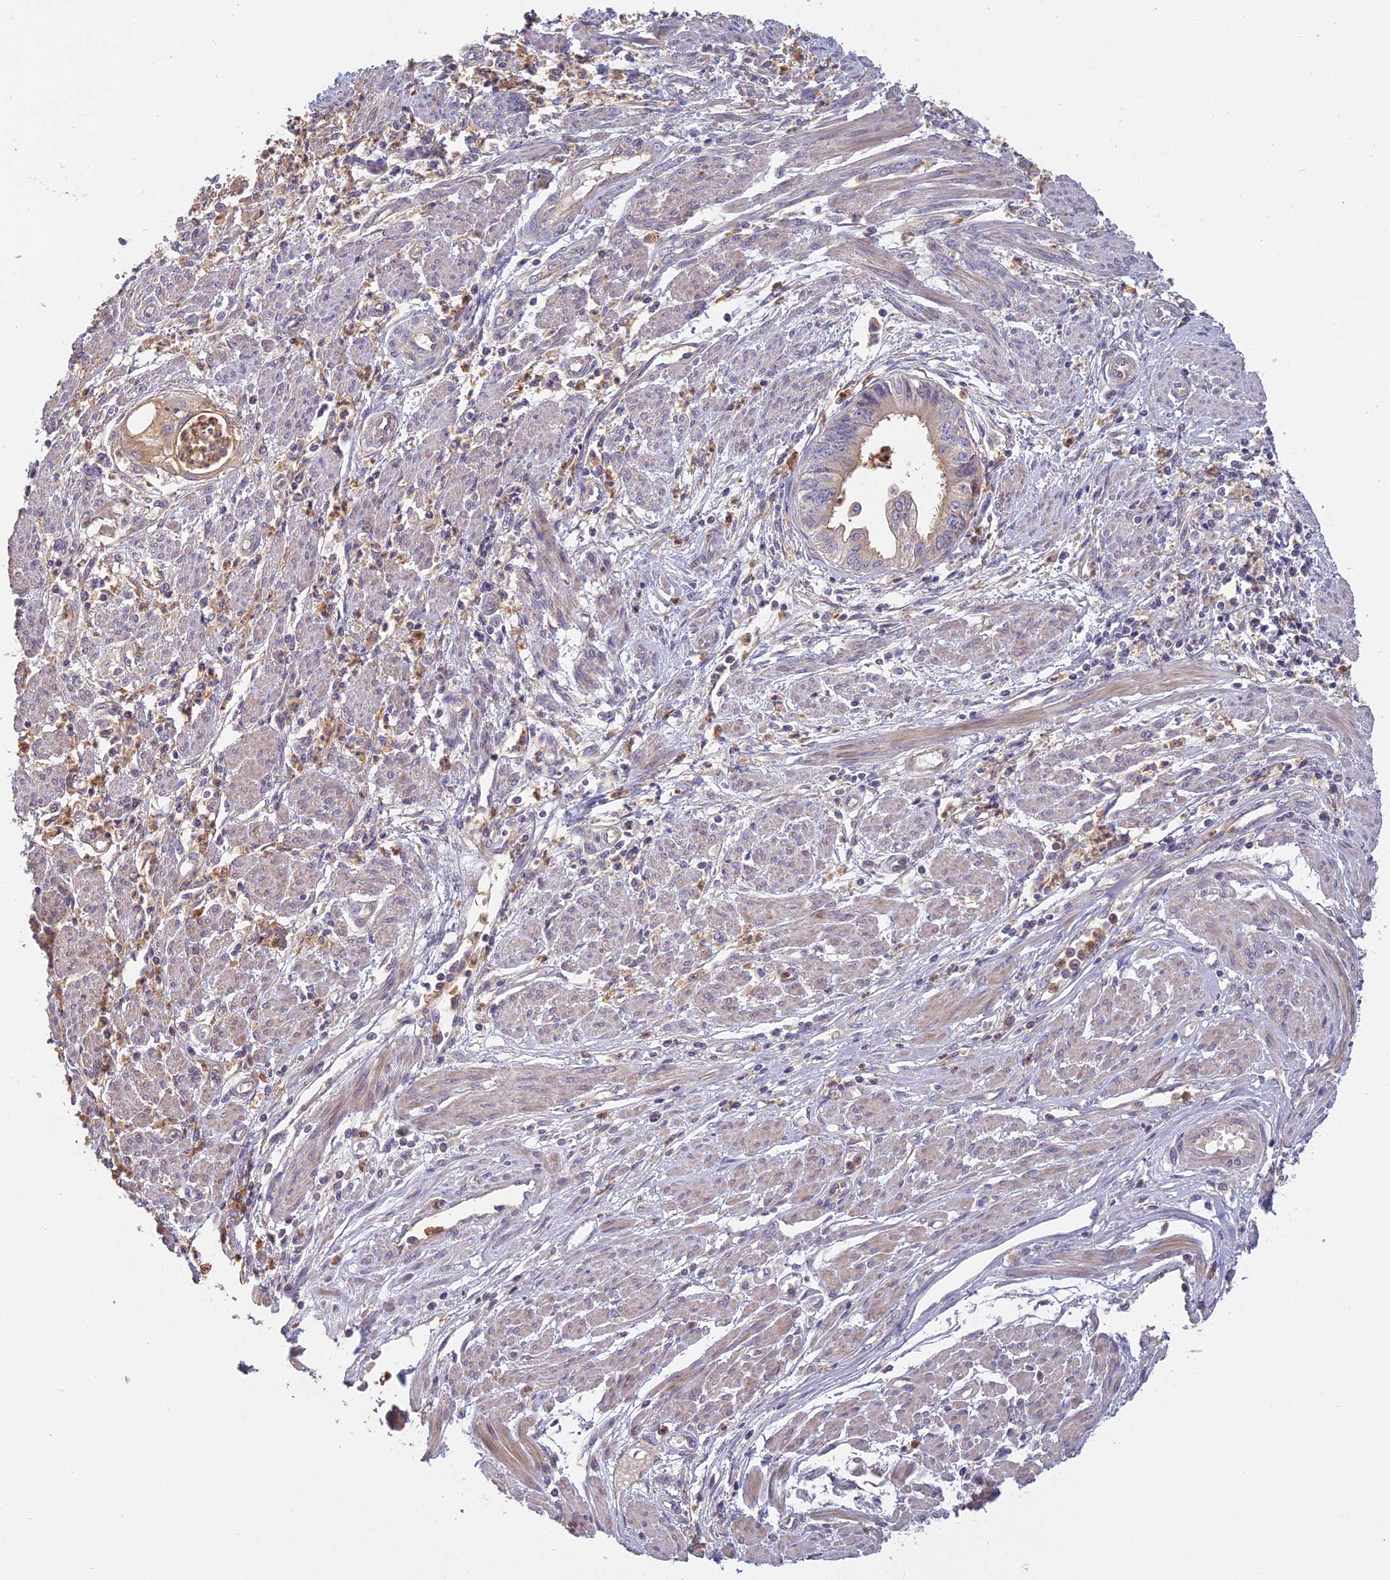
{"staining": {"intensity": "negative", "quantity": "none", "location": "none"}, "tissue": "endometrial cancer", "cell_type": "Tumor cells", "image_type": "cancer", "snomed": [{"axis": "morphology", "description": "Adenocarcinoma, NOS"}, {"axis": "topography", "description": "Endometrium"}], "caption": "Immunohistochemical staining of human endometrial cancer (adenocarcinoma) exhibits no significant expression in tumor cells. Brightfield microscopy of IHC stained with DAB (3,3'-diaminobenzidine) (brown) and hematoxylin (blue), captured at high magnification.", "gene": "AP4E1", "patient": {"sex": "female", "age": 73}}